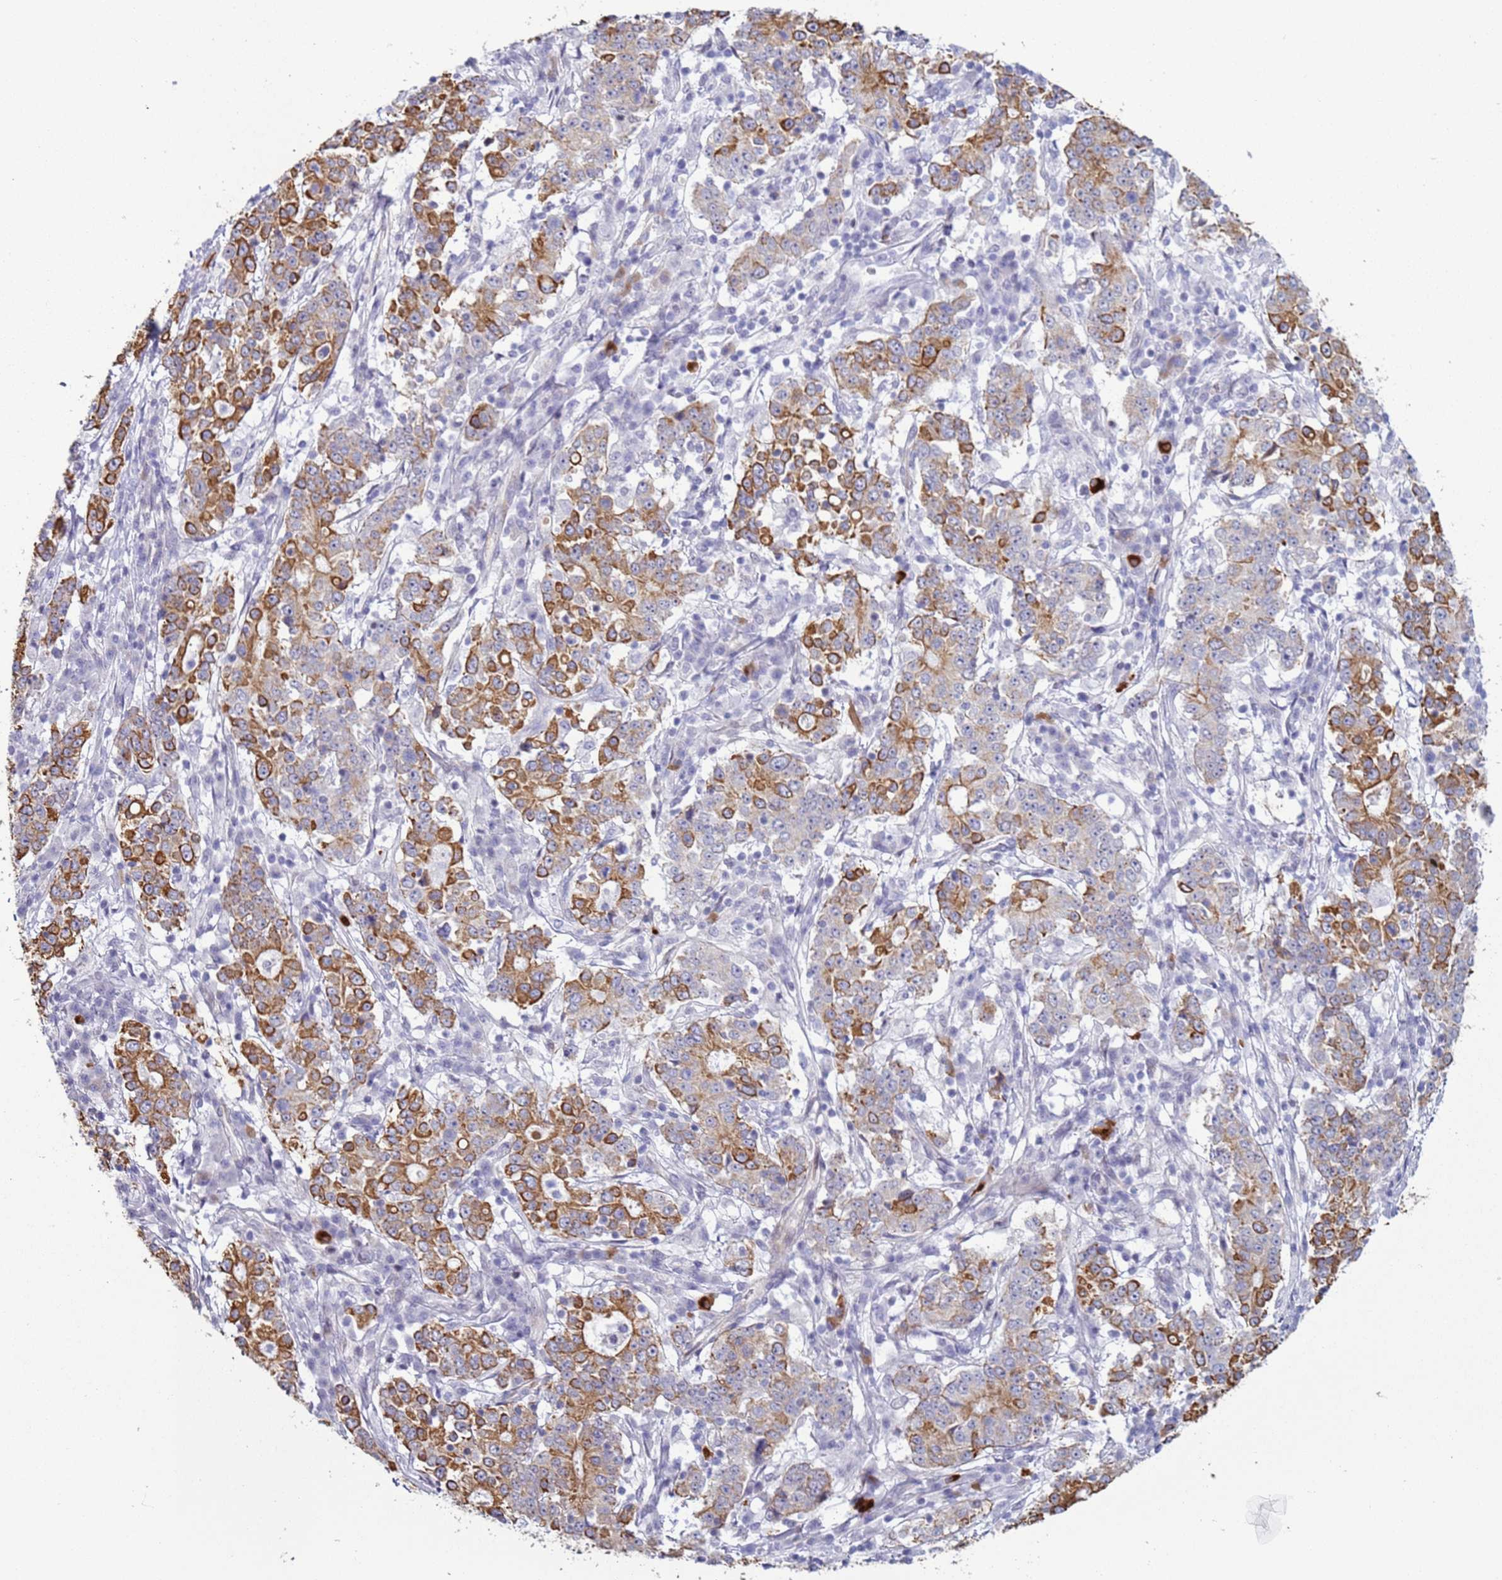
{"staining": {"intensity": "moderate", "quantity": "25%-75%", "location": "cytoplasmic/membranous"}, "tissue": "stomach cancer", "cell_type": "Tumor cells", "image_type": "cancer", "snomed": [{"axis": "morphology", "description": "Adenocarcinoma, NOS"}, {"axis": "topography", "description": "Stomach"}], "caption": "Tumor cells demonstrate medium levels of moderate cytoplasmic/membranous expression in about 25%-75% of cells in stomach adenocarcinoma. The staining is performed using DAB (3,3'-diaminobenzidine) brown chromogen to label protein expression. The nuclei are counter-stained blue using hematoxylin.", "gene": "NPAP1", "patient": {"sex": "male", "age": 59}}